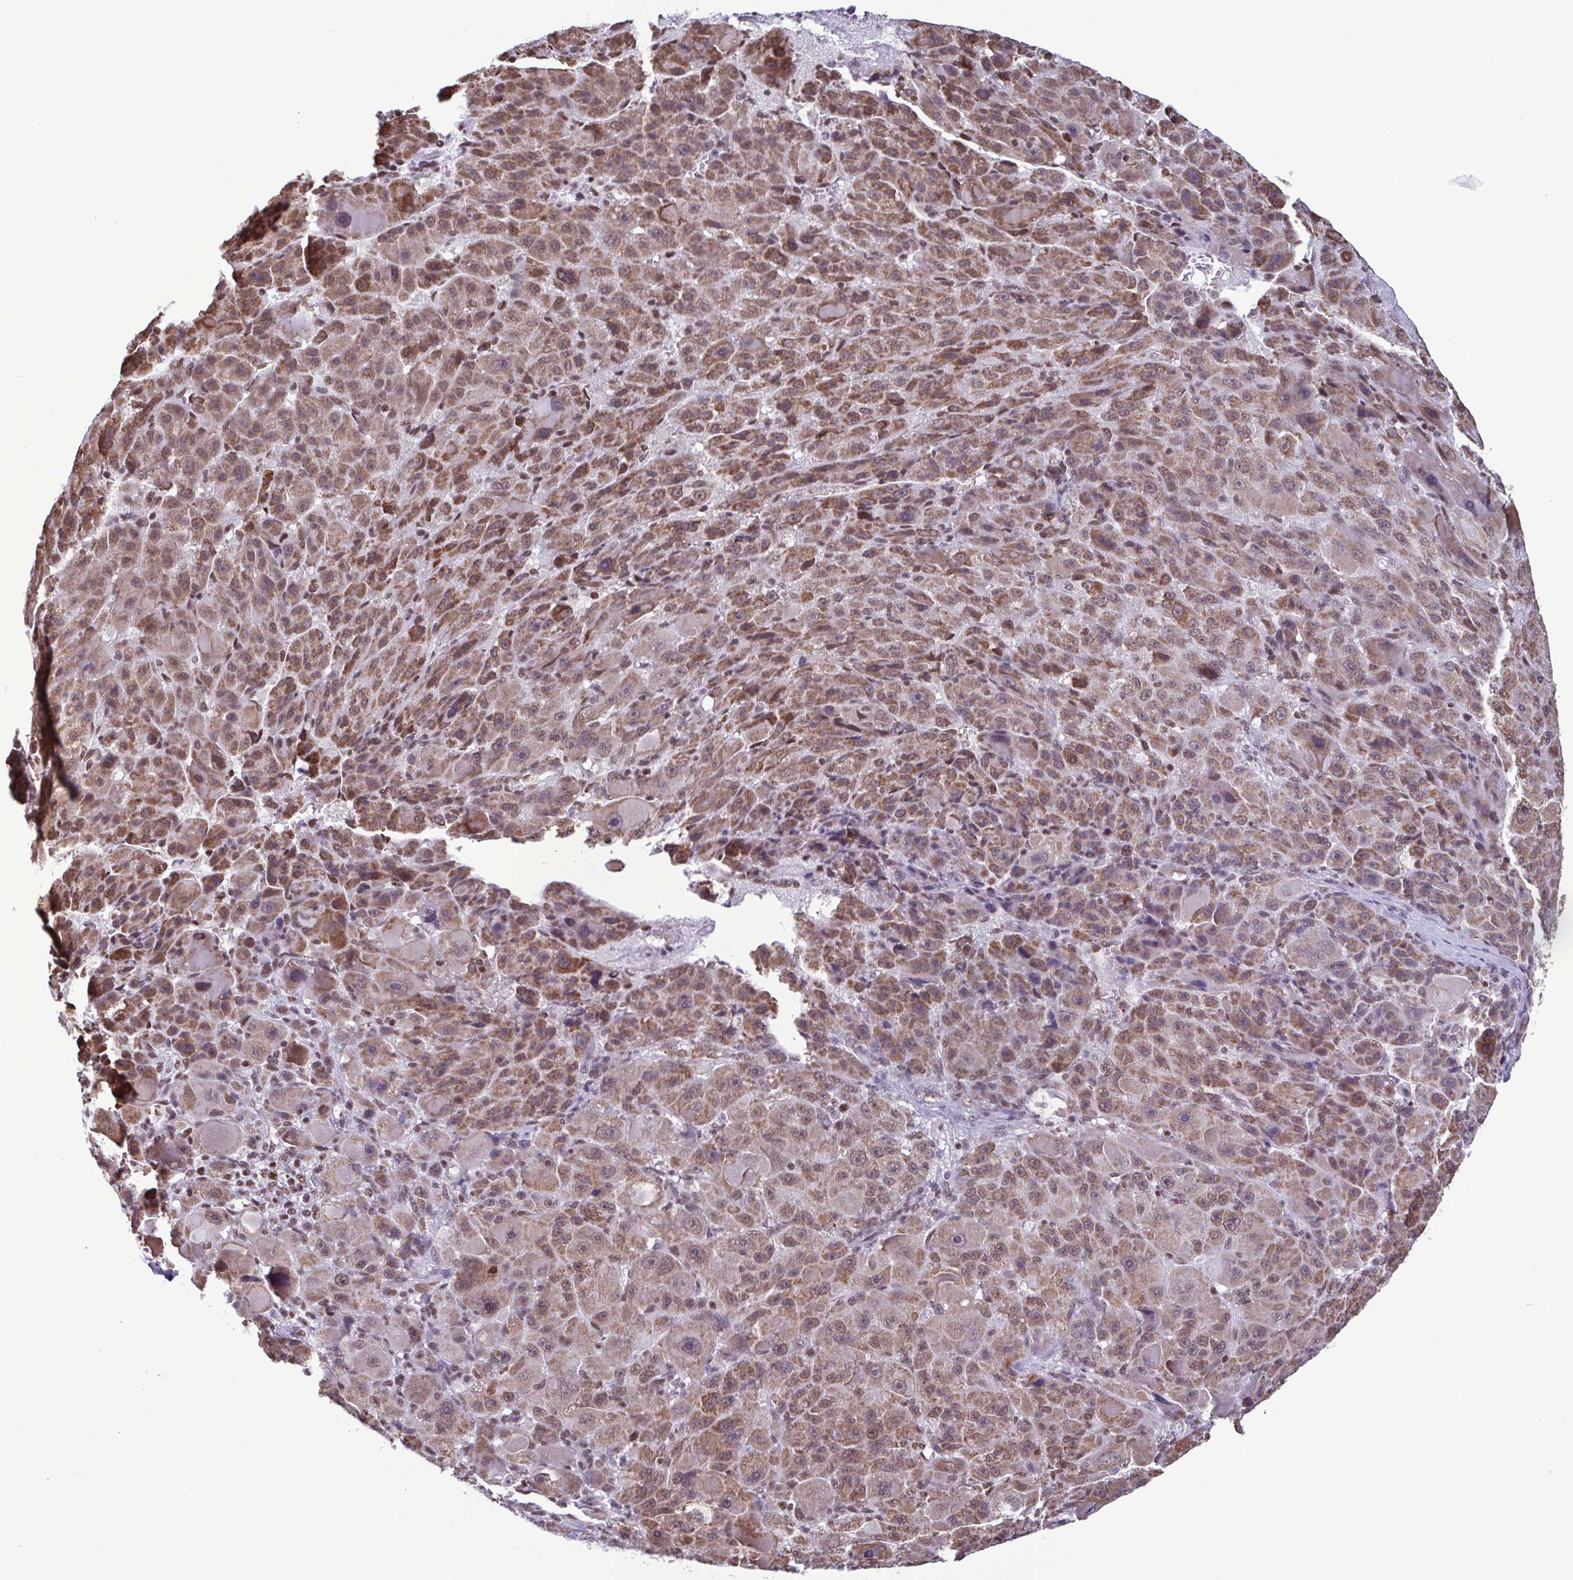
{"staining": {"intensity": "moderate", "quantity": ">75%", "location": "cytoplasmic/membranous"}, "tissue": "liver cancer", "cell_type": "Tumor cells", "image_type": "cancer", "snomed": [{"axis": "morphology", "description": "Carcinoma, Hepatocellular, NOS"}, {"axis": "topography", "description": "Liver"}], "caption": "About >75% of tumor cells in hepatocellular carcinoma (liver) show moderate cytoplasmic/membranous protein expression as visualized by brown immunohistochemical staining.", "gene": "TIMM21", "patient": {"sex": "male", "age": 76}}